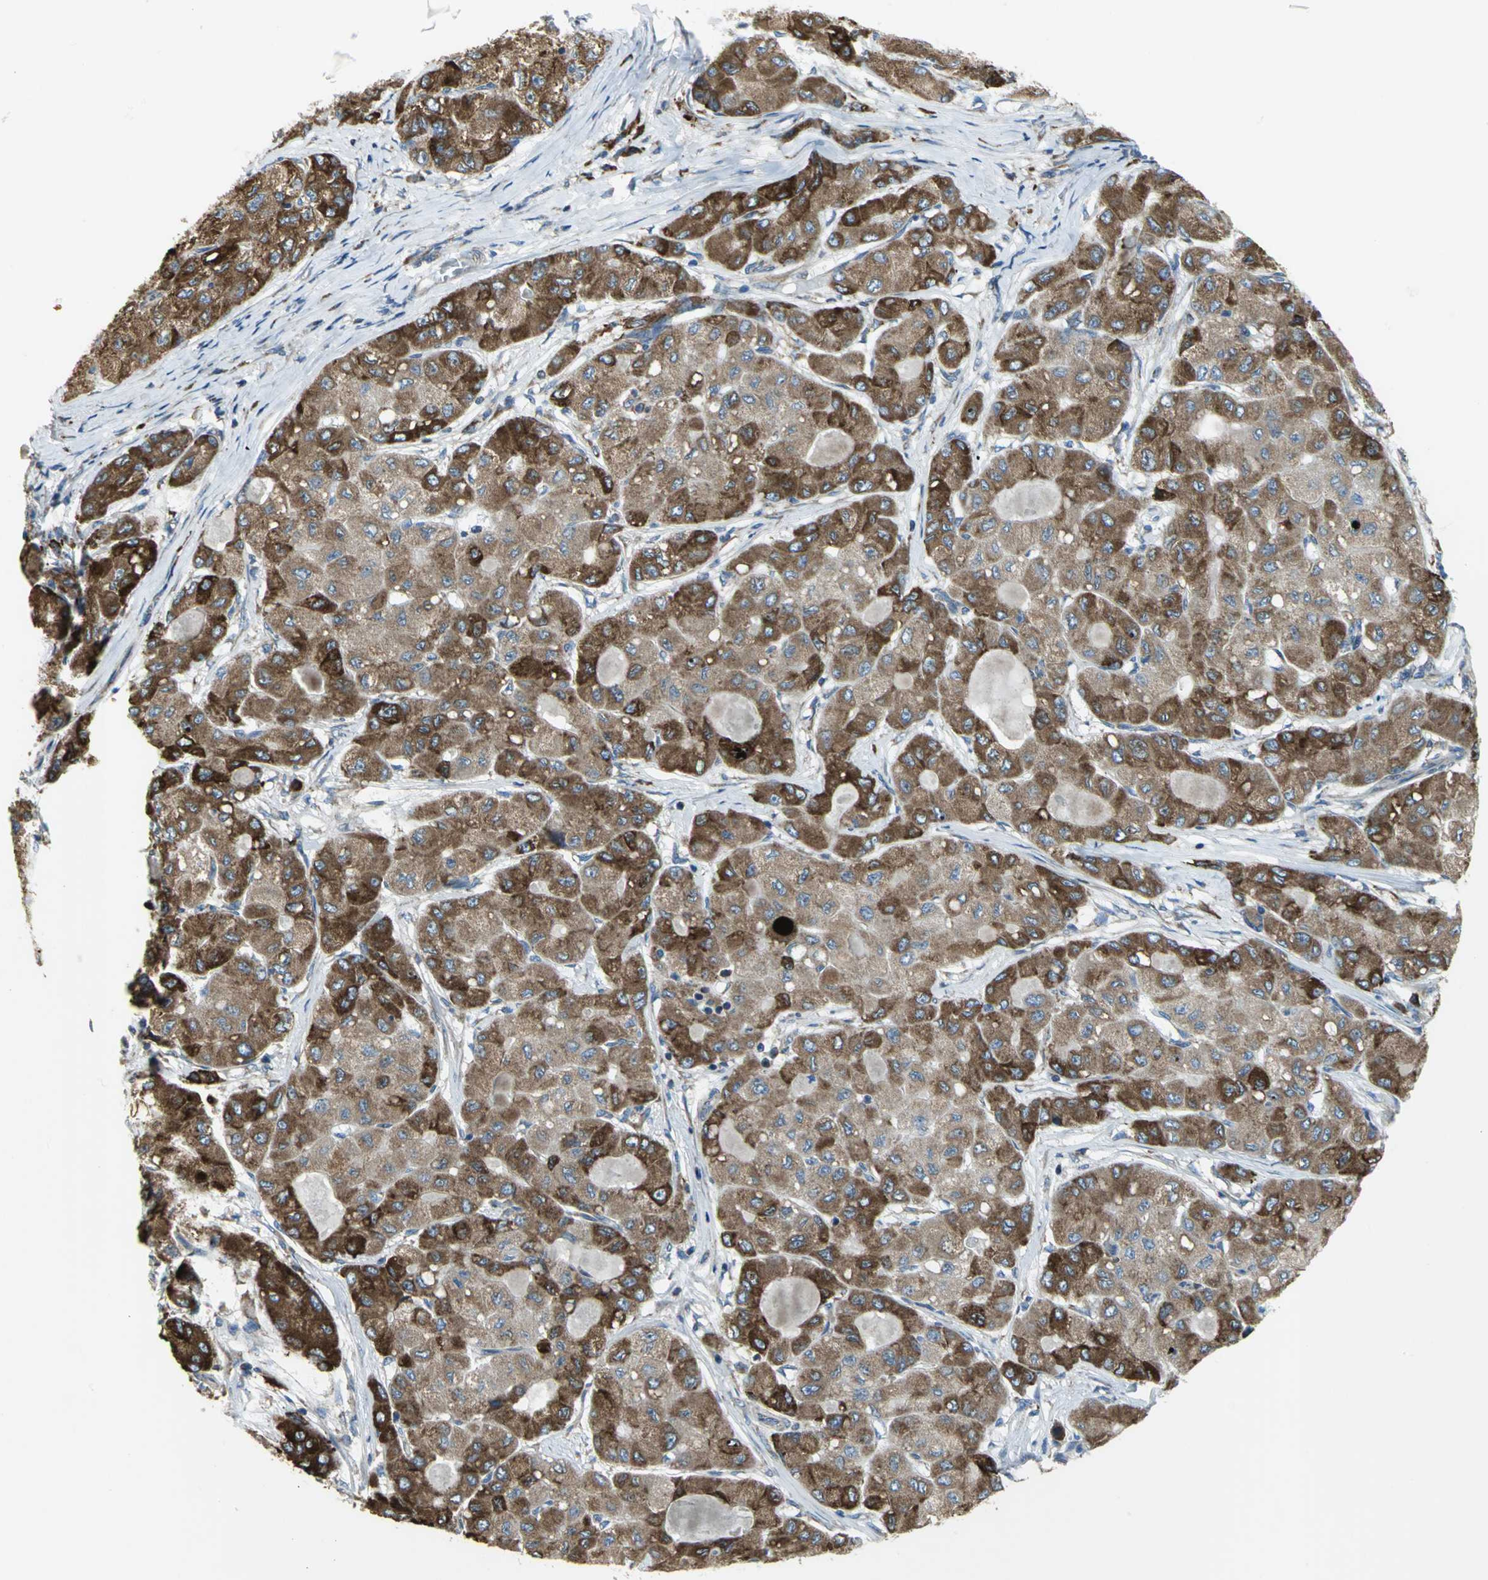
{"staining": {"intensity": "strong", "quantity": ">75%", "location": "cytoplasmic/membranous"}, "tissue": "liver cancer", "cell_type": "Tumor cells", "image_type": "cancer", "snomed": [{"axis": "morphology", "description": "Carcinoma, Hepatocellular, NOS"}, {"axis": "topography", "description": "Liver"}], "caption": "This is a micrograph of immunohistochemistry (IHC) staining of liver cancer, which shows strong positivity in the cytoplasmic/membranous of tumor cells.", "gene": "TULP4", "patient": {"sex": "male", "age": 80}}